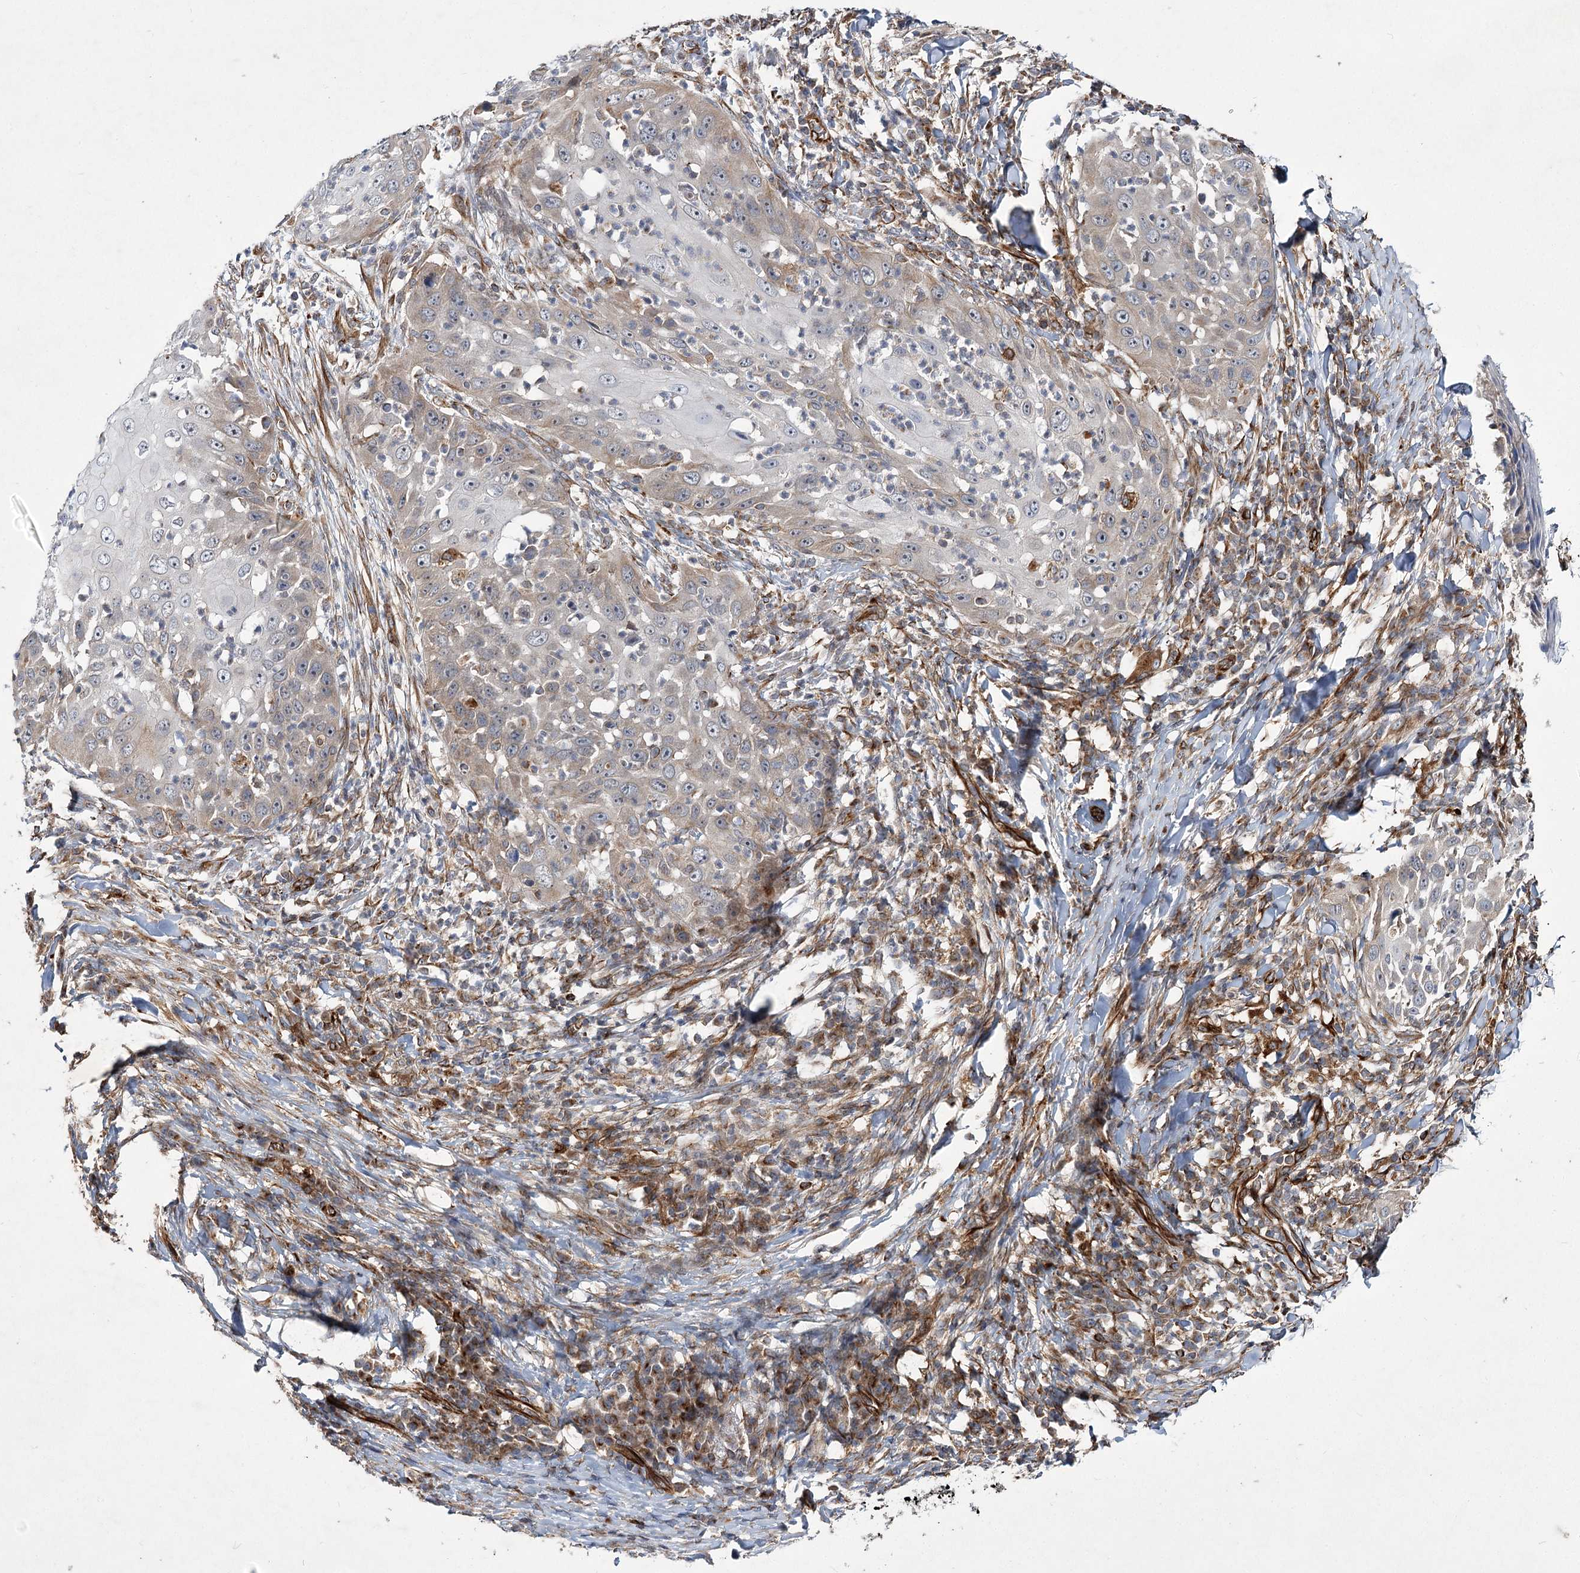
{"staining": {"intensity": "weak", "quantity": "<25%", "location": "cytoplasmic/membranous"}, "tissue": "skin cancer", "cell_type": "Tumor cells", "image_type": "cancer", "snomed": [{"axis": "morphology", "description": "Squamous cell carcinoma, NOS"}, {"axis": "topography", "description": "Skin"}], "caption": "There is no significant staining in tumor cells of squamous cell carcinoma (skin). (DAB immunohistochemistry (IHC), high magnification).", "gene": "DPEP2", "patient": {"sex": "female", "age": 44}}